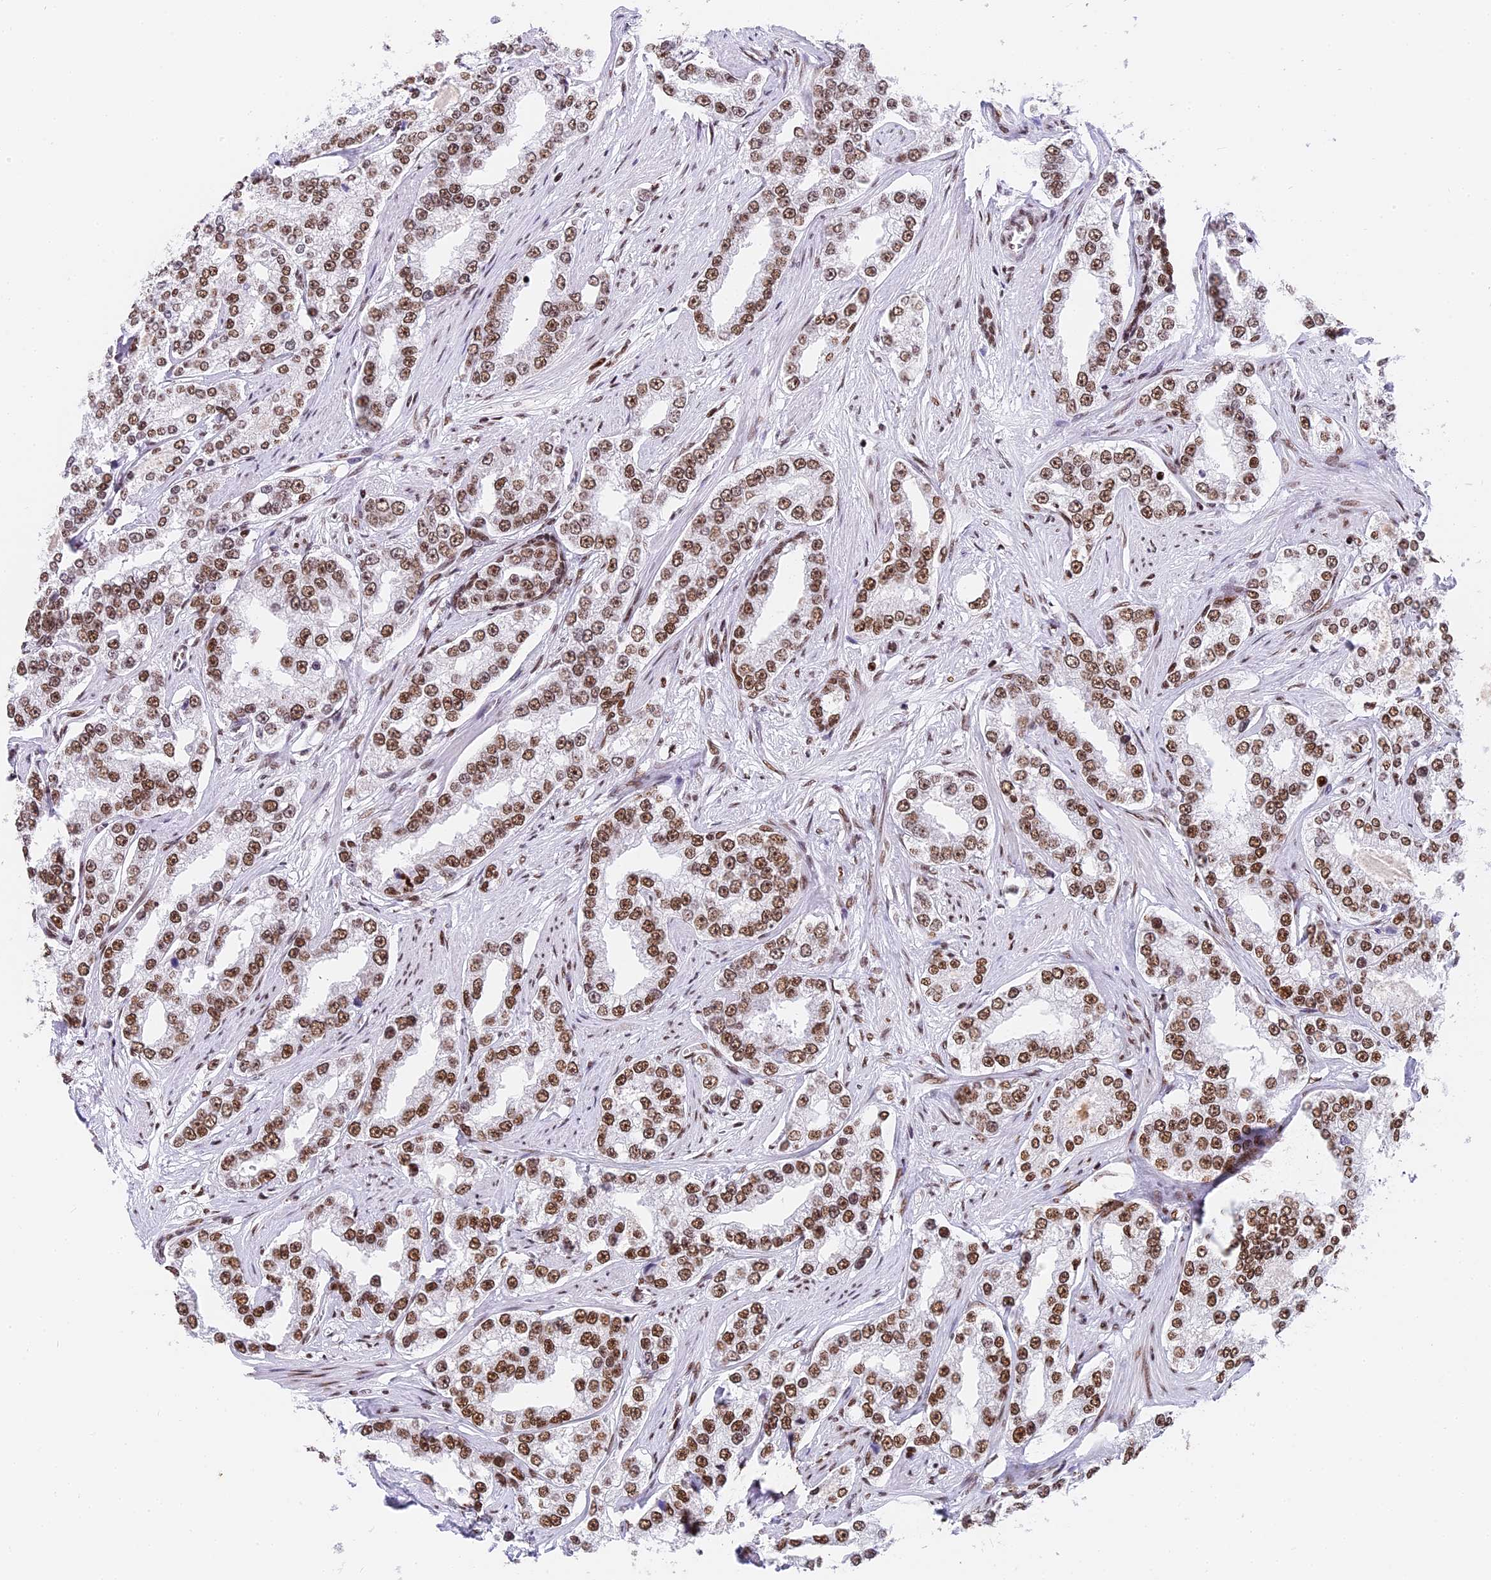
{"staining": {"intensity": "moderate", "quantity": ">75%", "location": "nuclear"}, "tissue": "prostate cancer", "cell_type": "Tumor cells", "image_type": "cancer", "snomed": [{"axis": "morphology", "description": "Normal tissue, NOS"}, {"axis": "morphology", "description": "Adenocarcinoma, High grade"}, {"axis": "topography", "description": "Prostate"}], "caption": "Protein expression by IHC displays moderate nuclear positivity in about >75% of tumor cells in adenocarcinoma (high-grade) (prostate).", "gene": "SBNO1", "patient": {"sex": "male", "age": 83}}